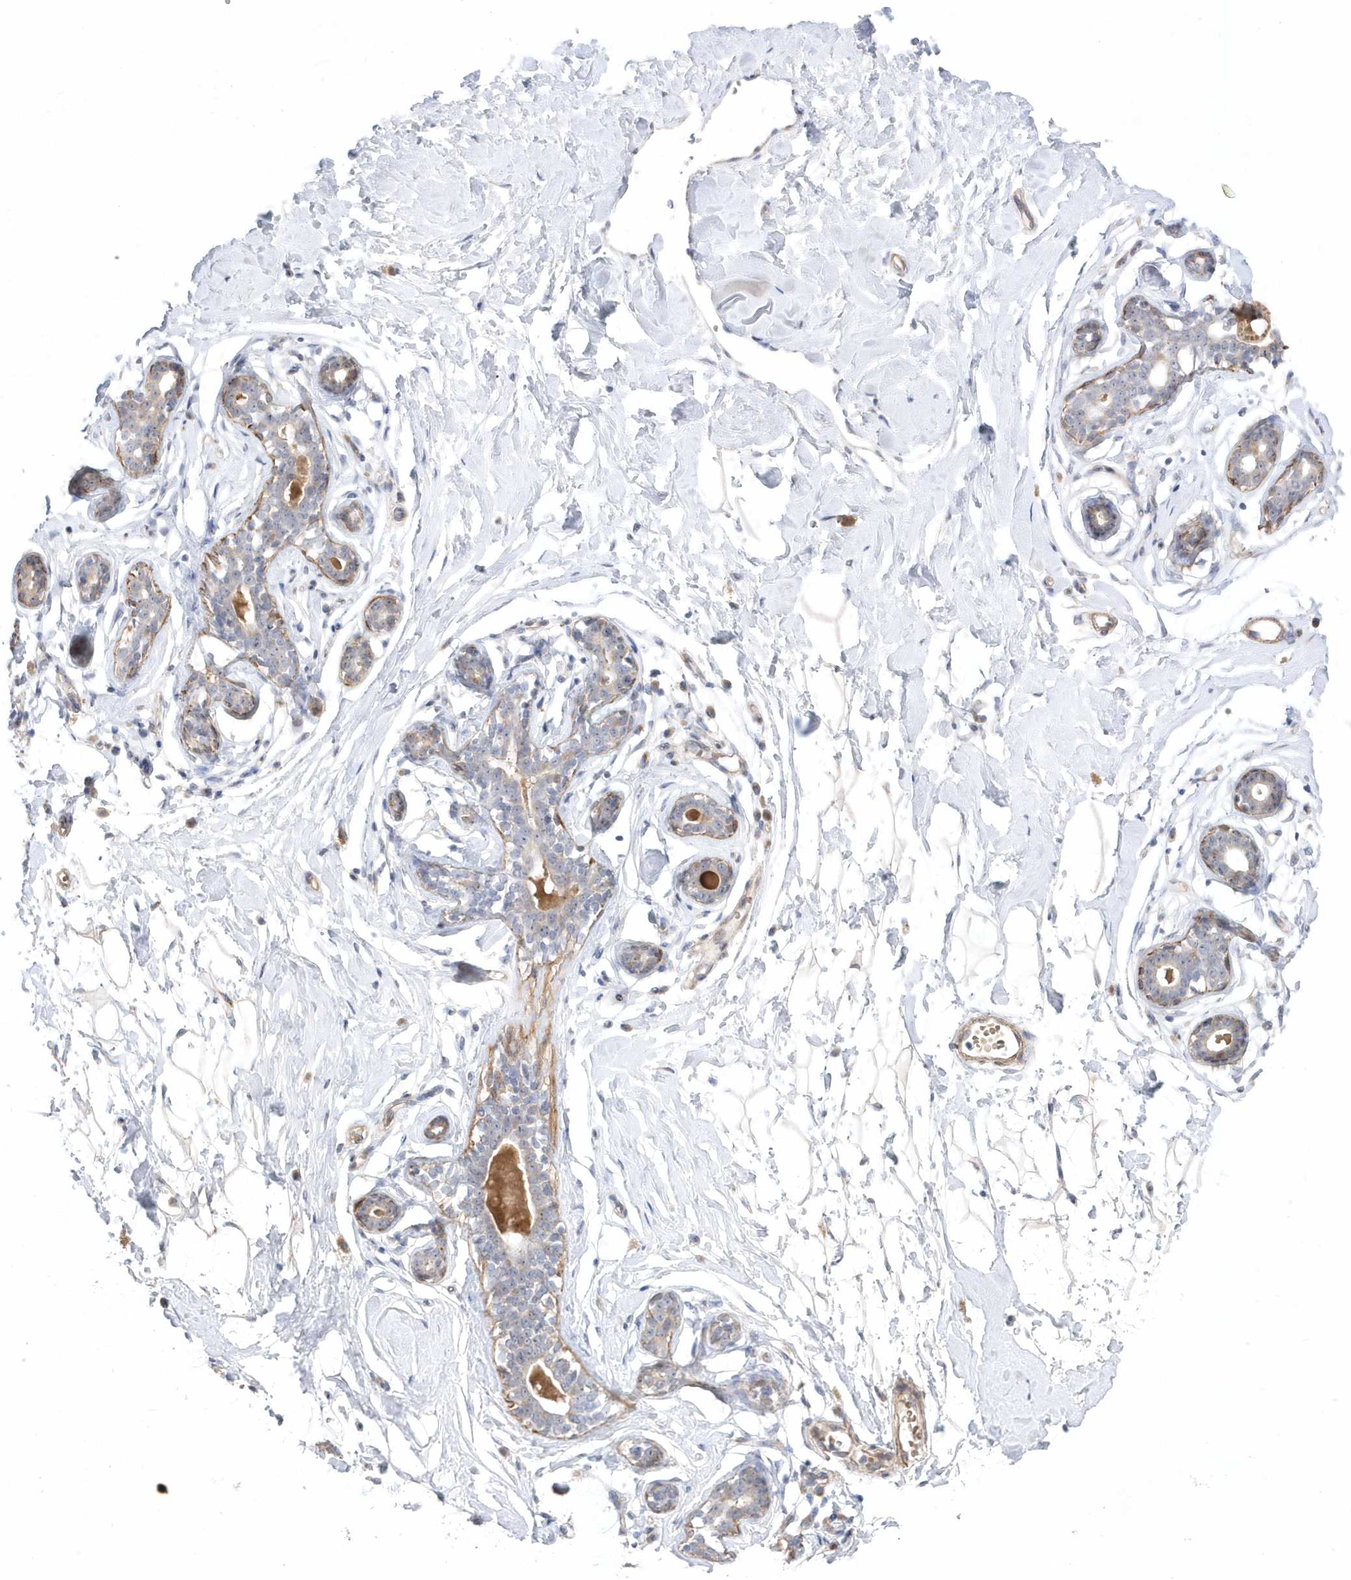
{"staining": {"intensity": "negative", "quantity": "none", "location": "none"}, "tissue": "breast", "cell_type": "Adipocytes", "image_type": "normal", "snomed": [{"axis": "morphology", "description": "Normal tissue, NOS"}, {"axis": "morphology", "description": "Adenoma, NOS"}, {"axis": "topography", "description": "Breast"}], "caption": "High magnification brightfield microscopy of normal breast stained with DAB (3,3'-diaminobenzidine) (brown) and counterstained with hematoxylin (blue): adipocytes show no significant staining. Brightfield microscopy of immunohistochemistry (IHC) stained with DAB (brown) and hematoxylin (blue), captured at high magnification.", "gene": "GTPBP6", "patient": {"sex": "female", "age": 23}}